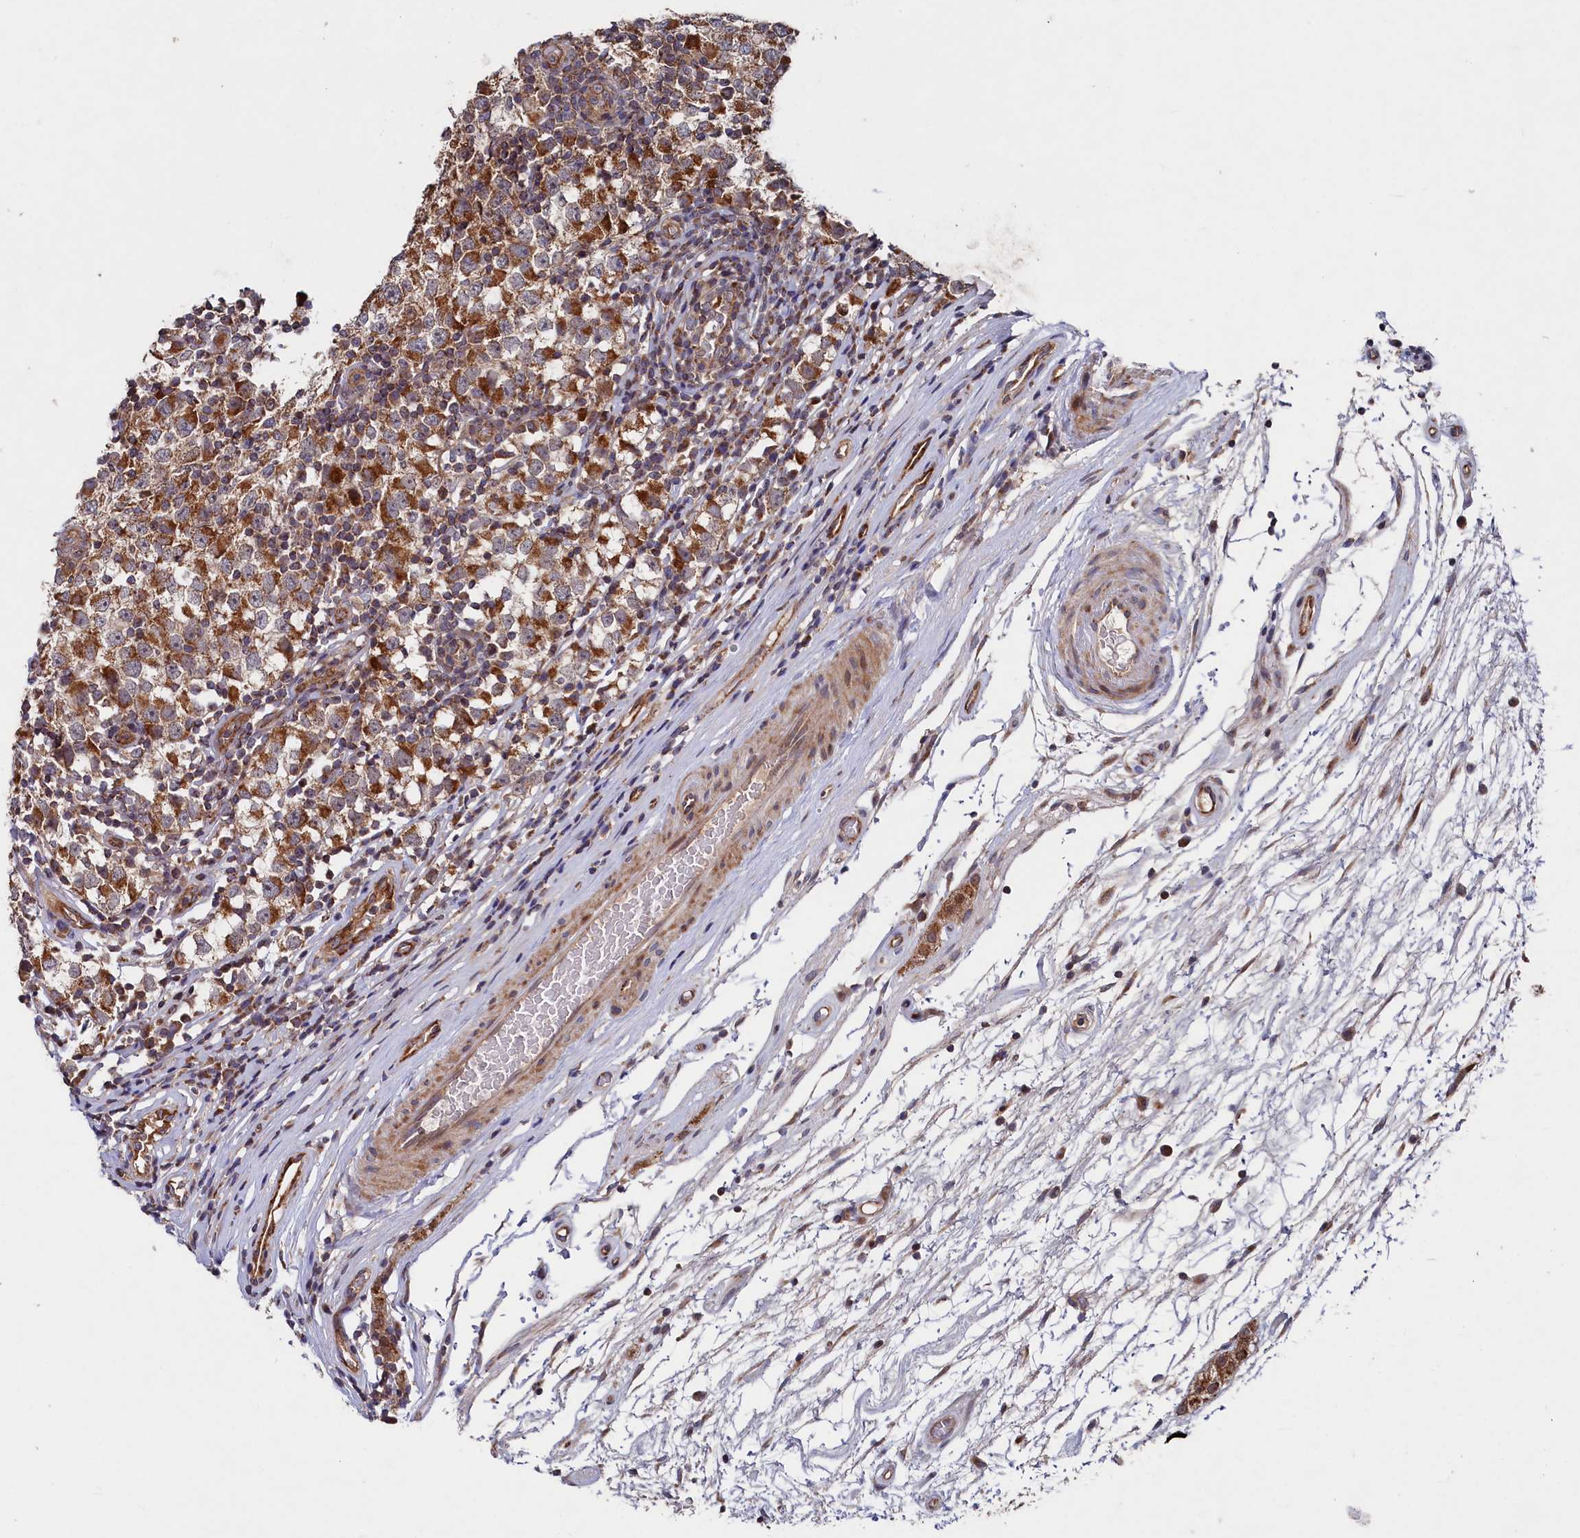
{"staining": {"intensity": "moderate", "quantity": ">75%", "location": "cytoplasmic/membranous"}, "tissue": "testis cancer", "cell_type": "Tumor cells", "image_type": "cancer", "snomed": [{"axis": "morphology", "description": "Seminoma, NOS"}, {"axis": "topography", "description": "Testis"}], "caption": "Immunohistochemistry (IHC) staining of testis seminoma, which reveals medium levels of moderate cytoplasmic/membranous staining in approximately >75% of tumor cells indicating moderate cytoplasmic/membranous protein staining. The staining was performed using DAB (3,3'-diaminobenzidine) (brown) for protein detection and nuclei were counterstained in hematoxylin (blue).", "gene": "SUPV3L1", "patient": {"sex": "male", "age": 65}}